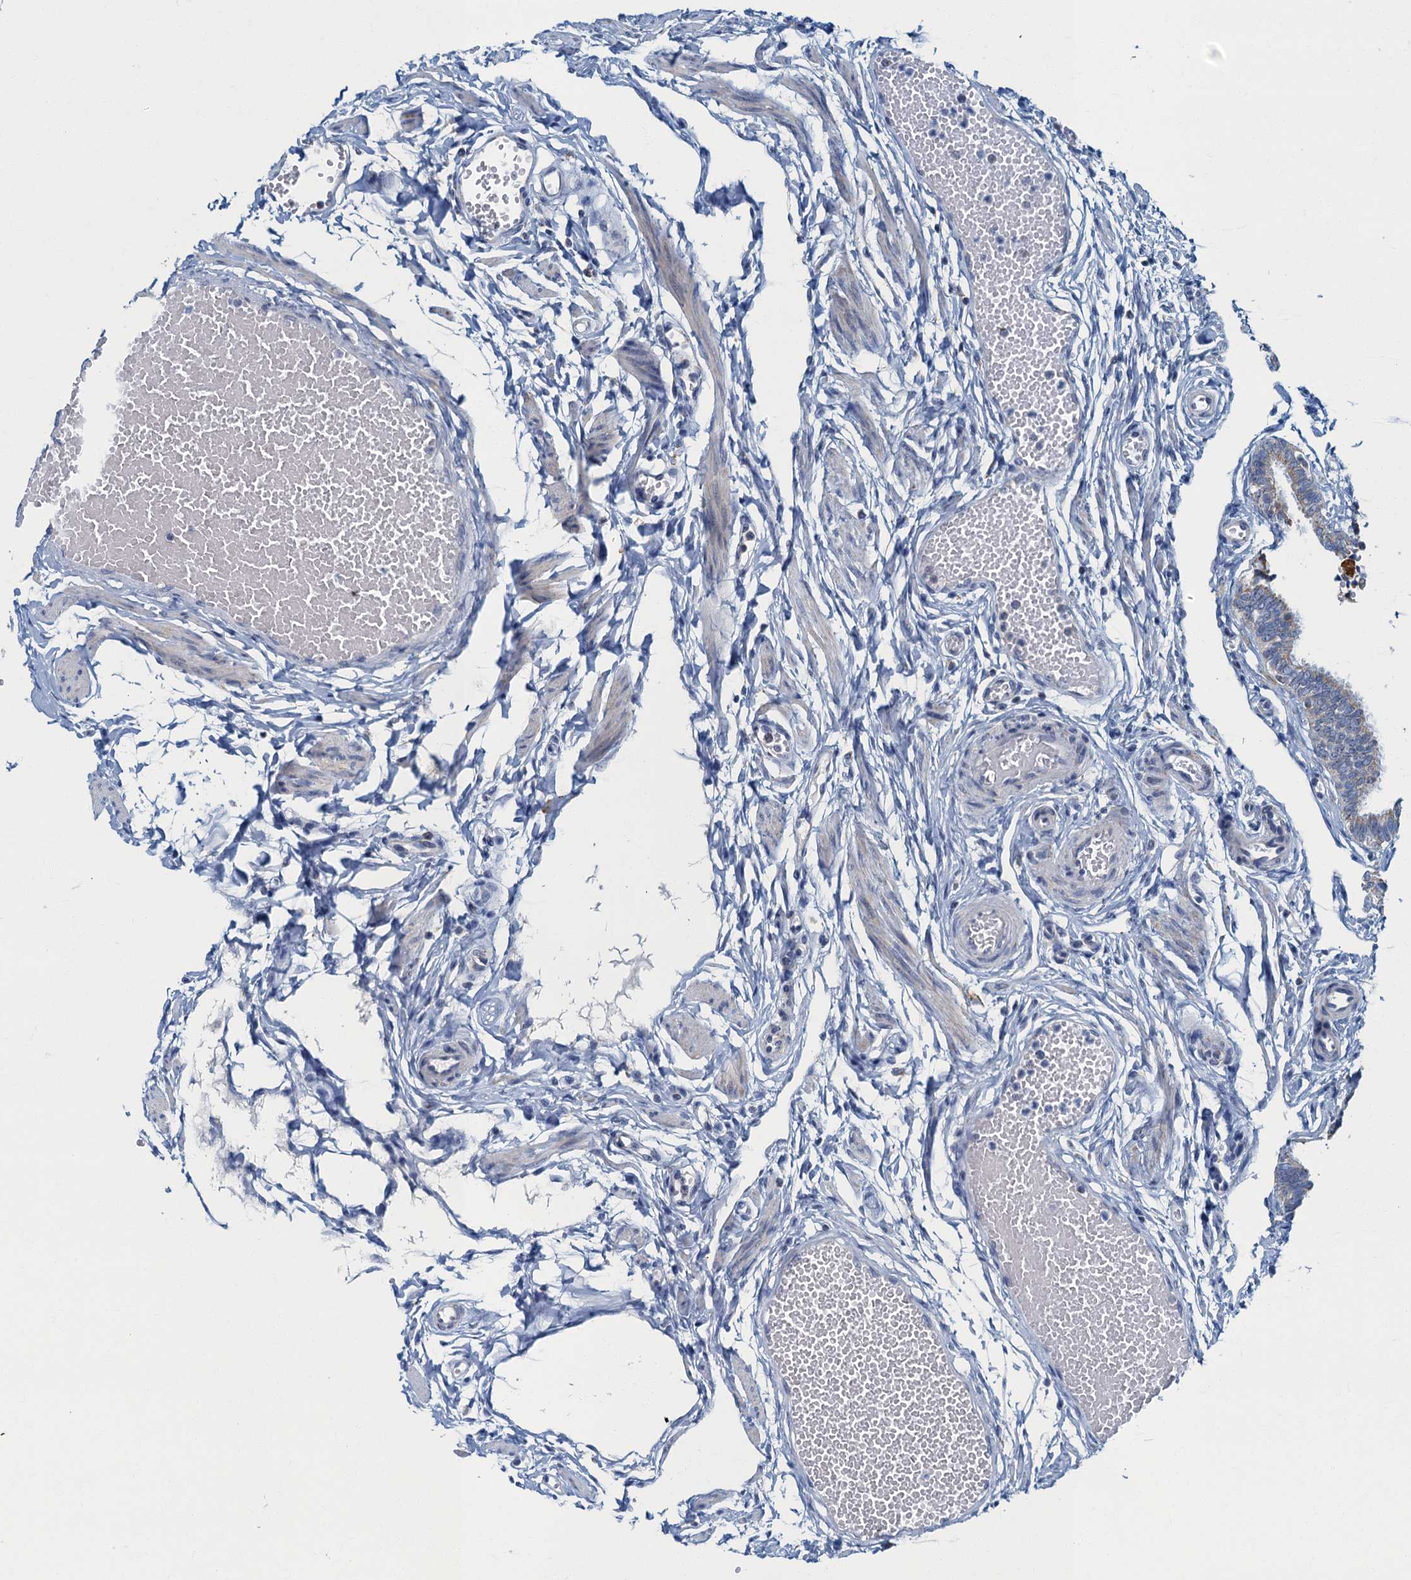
{"staining": {"intensity": "moderate", "quantity": "25%-75%", "location": "cytoplasmic/membranous"}, "tissue": "fallopian tube", "cell_type": "Glandular cells", "image_type": "normal", "snomed": [{"axis": "morphology", "description": "Normal tissue, NOS"}, {"axis": "topography", "description": "Fallopian tube"}, {"axis": "topography", "description": "Ovary"}], "caption": "The histopathology image shows immunohistochemical staining of benign fallopian tube. There is moderate cytoplasmic/membranous staining is present in about 25%-75% of glandular cells. (Brightfield microscopy of DAB IHC at high magnification).", "gene": "RAD9B", "patient": {"sex": "female", "age": 23}}